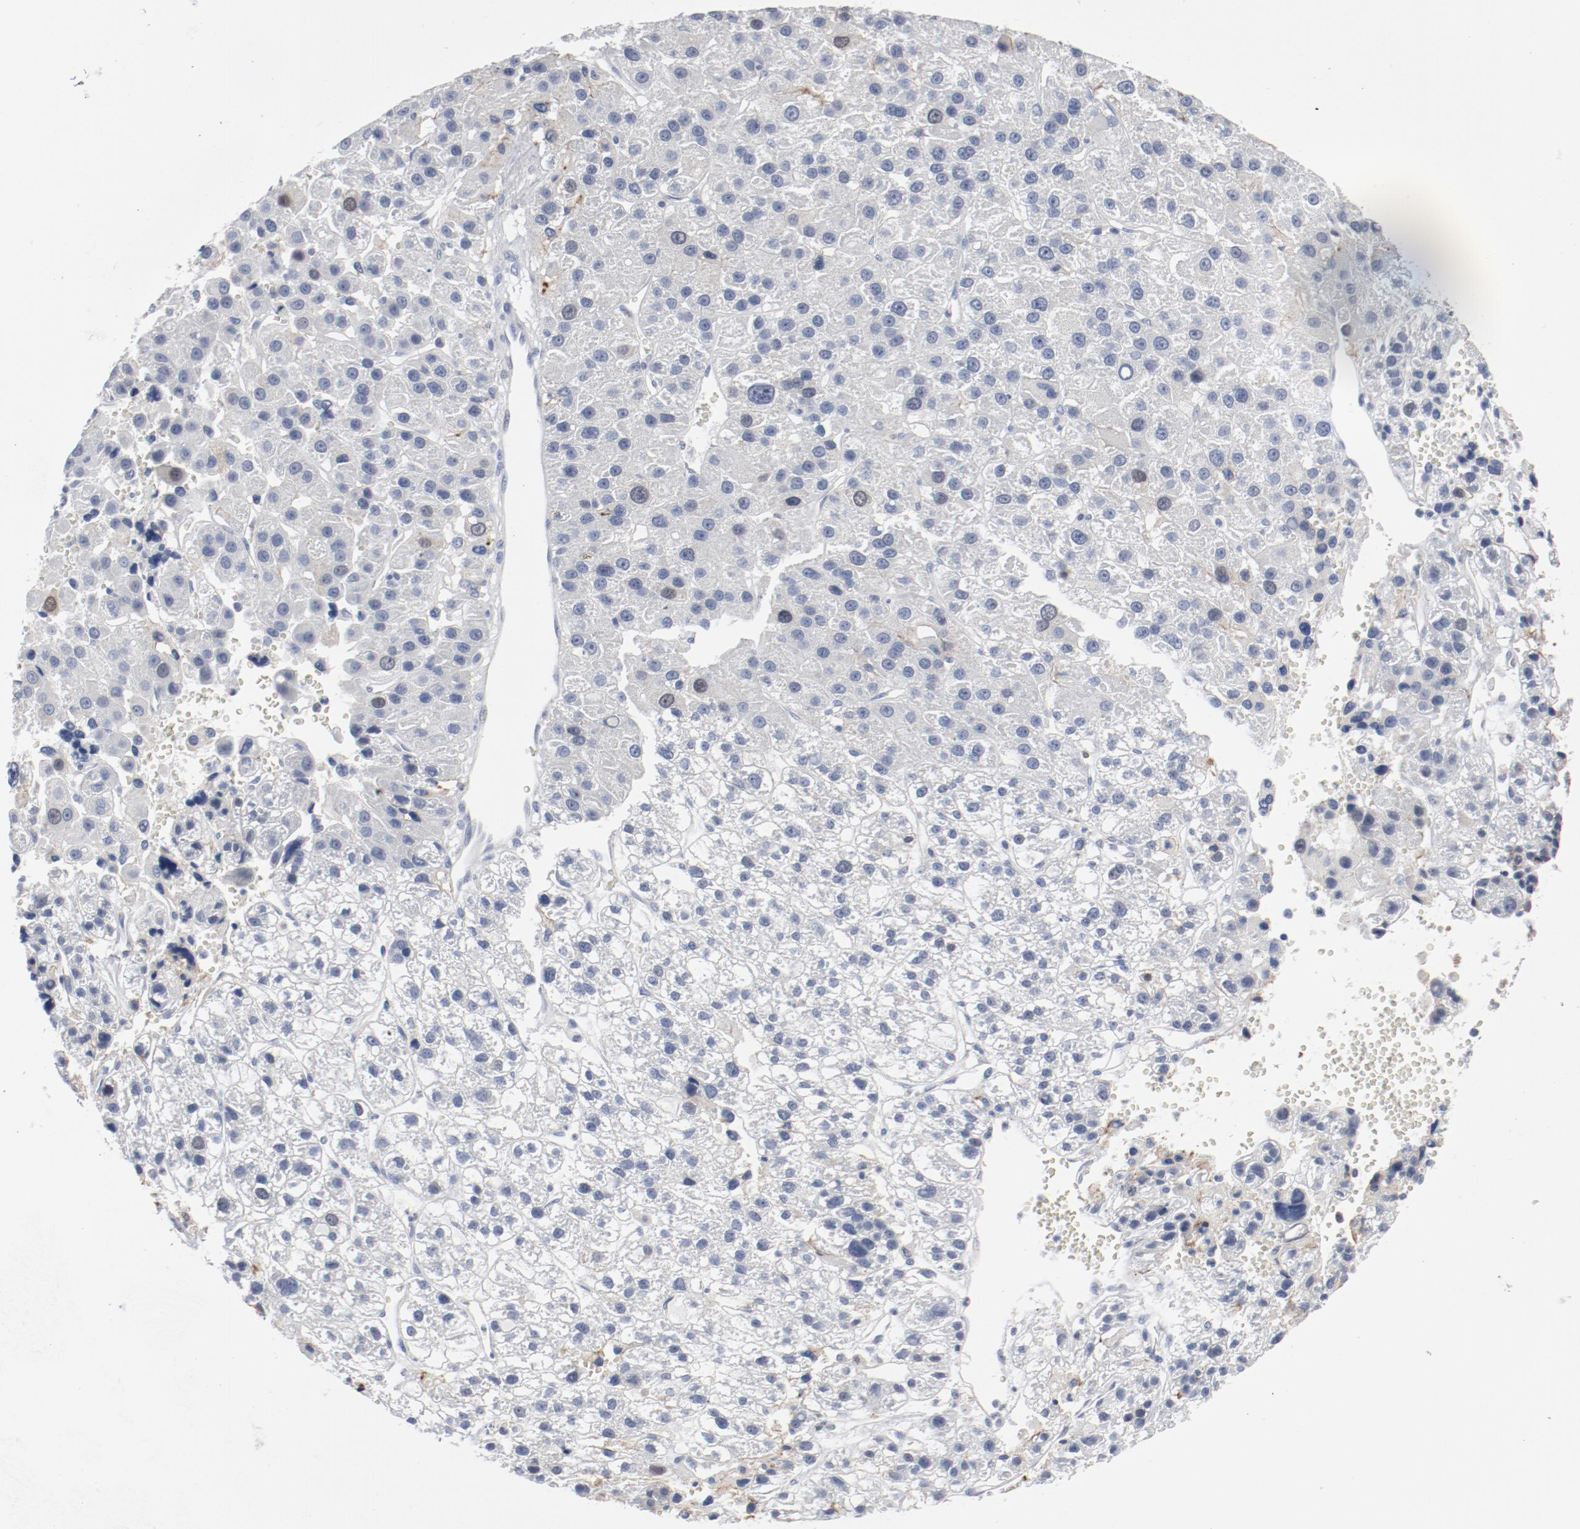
{"staining": {"intensity": "negative", "quantity": "none", "location": "none"}, "tissue": "liver cancer", "cell_type": "Tumor cells", "image_type": "cancer", "snomed": [{"axis": "morphology", "description": "Carcinoma, Hepatocellular, NOS"}, {"axis": "topography", "description": "Liver"}], "caption": "Immunohistochemistry (IHC) micrograph of hepatocellular carcinoma (liver) stained for a protein (brown), which shows no staining in tumor cells. Brightfield microscopy of immunohistochemistry stained with DAB (brown) and hematoxylin (blue), captured at high magnification.", "gene": "CDK1", "patient": {"sex": "female", "age": 85}}